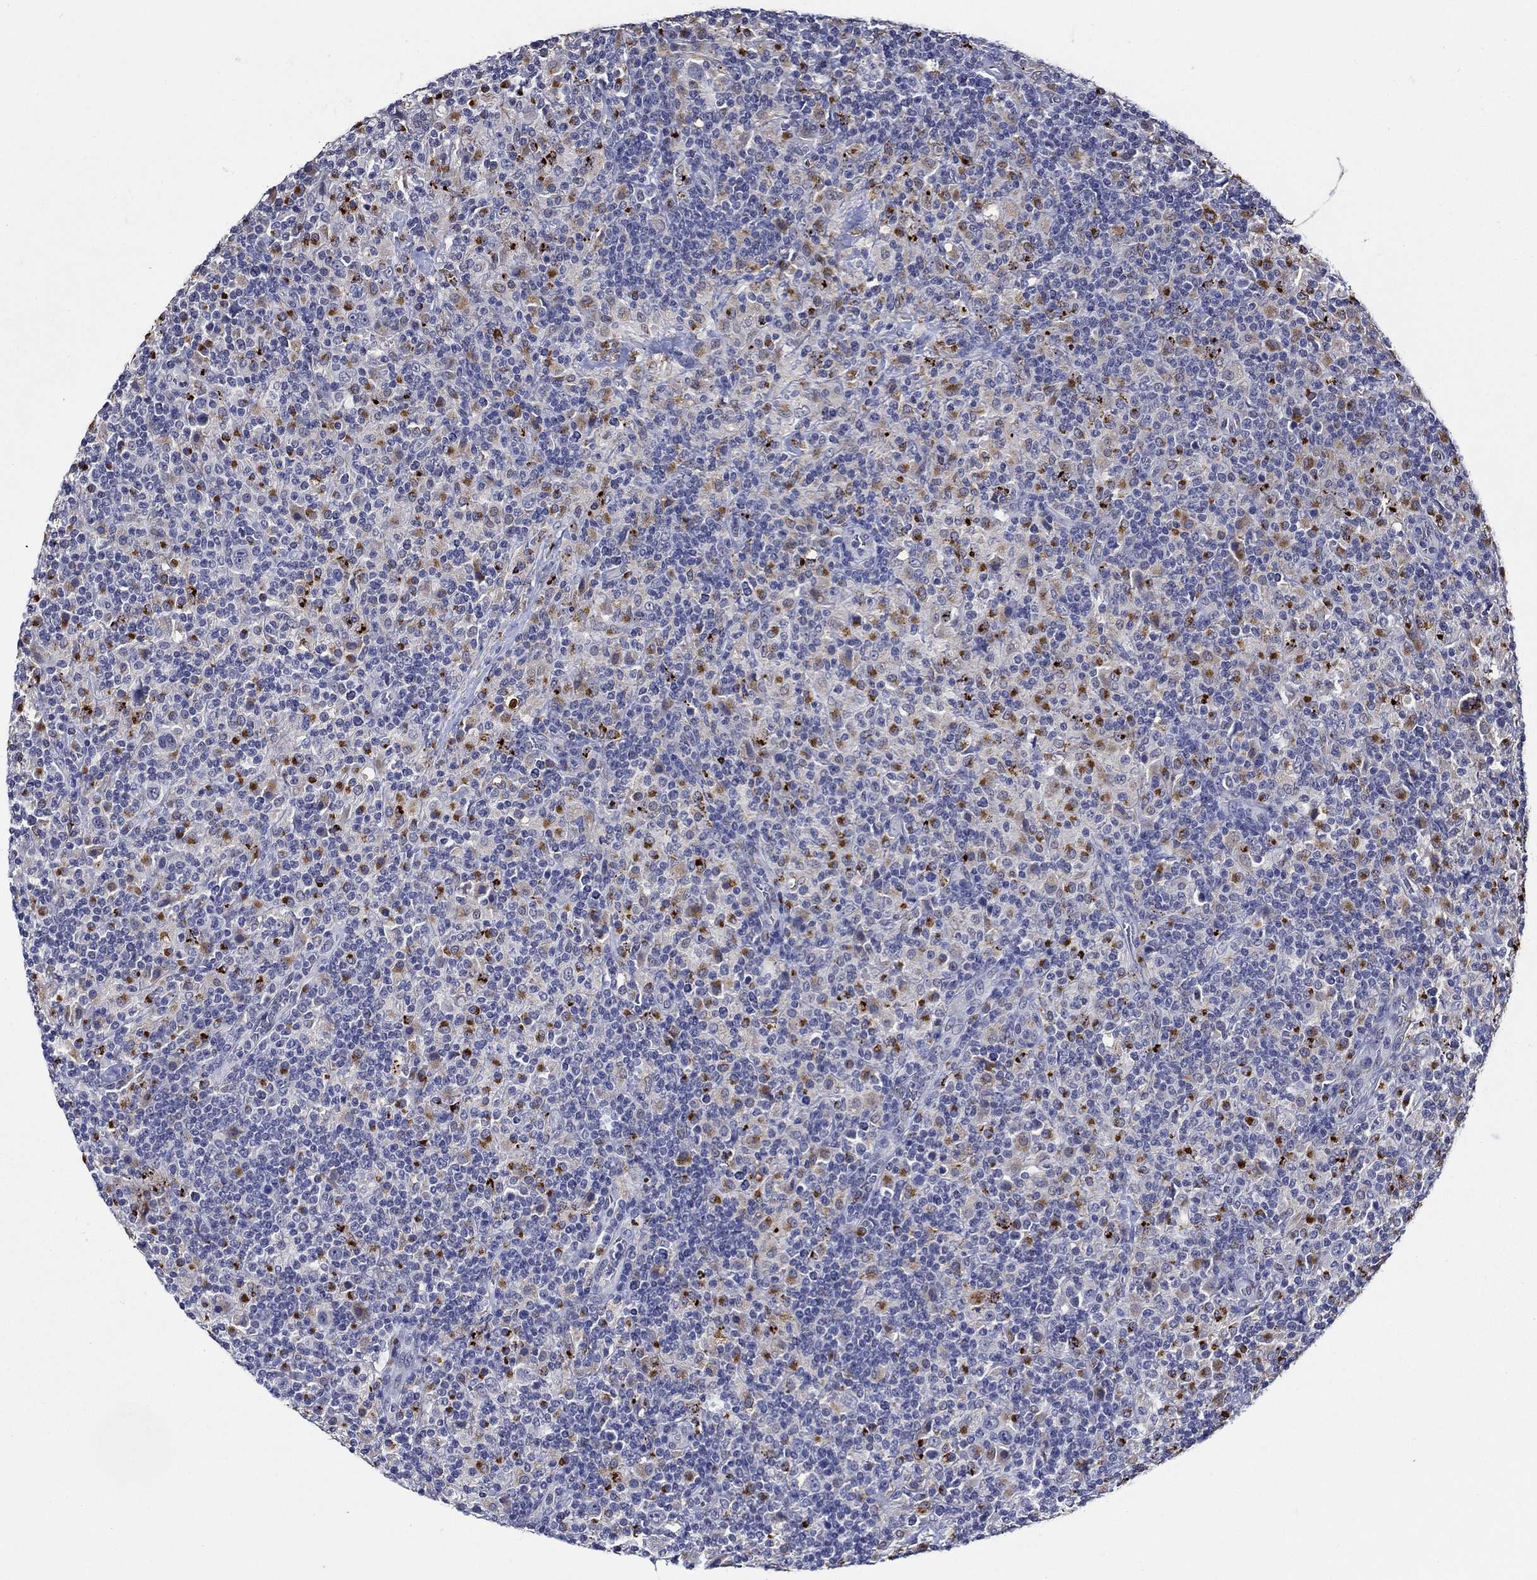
{"staining": {"intensity": "negative", "quantity": "none", "location": "none"}, "tissue": "lymphoma", "cell_type": "Tumor cells", "image_type": "cancer", "snomed": [{"axis": "morphology", "description": "Hodgkin's disease, NOS"}, {"axis": "topography", "description": "Lymph node"}], "caption": "Immunohistochemistry (IHC) histopathology image of human lymphoma stained for a protein (brown), which exhibits no positivity in tumor cells. The staining is performed using DAB (3,3'-diaminobenzidine) brown chromogen with nuclei counter-stained in using hematoxylin.", "gene": "GATA2", "patient": {"sex": "male", "age": 70}}